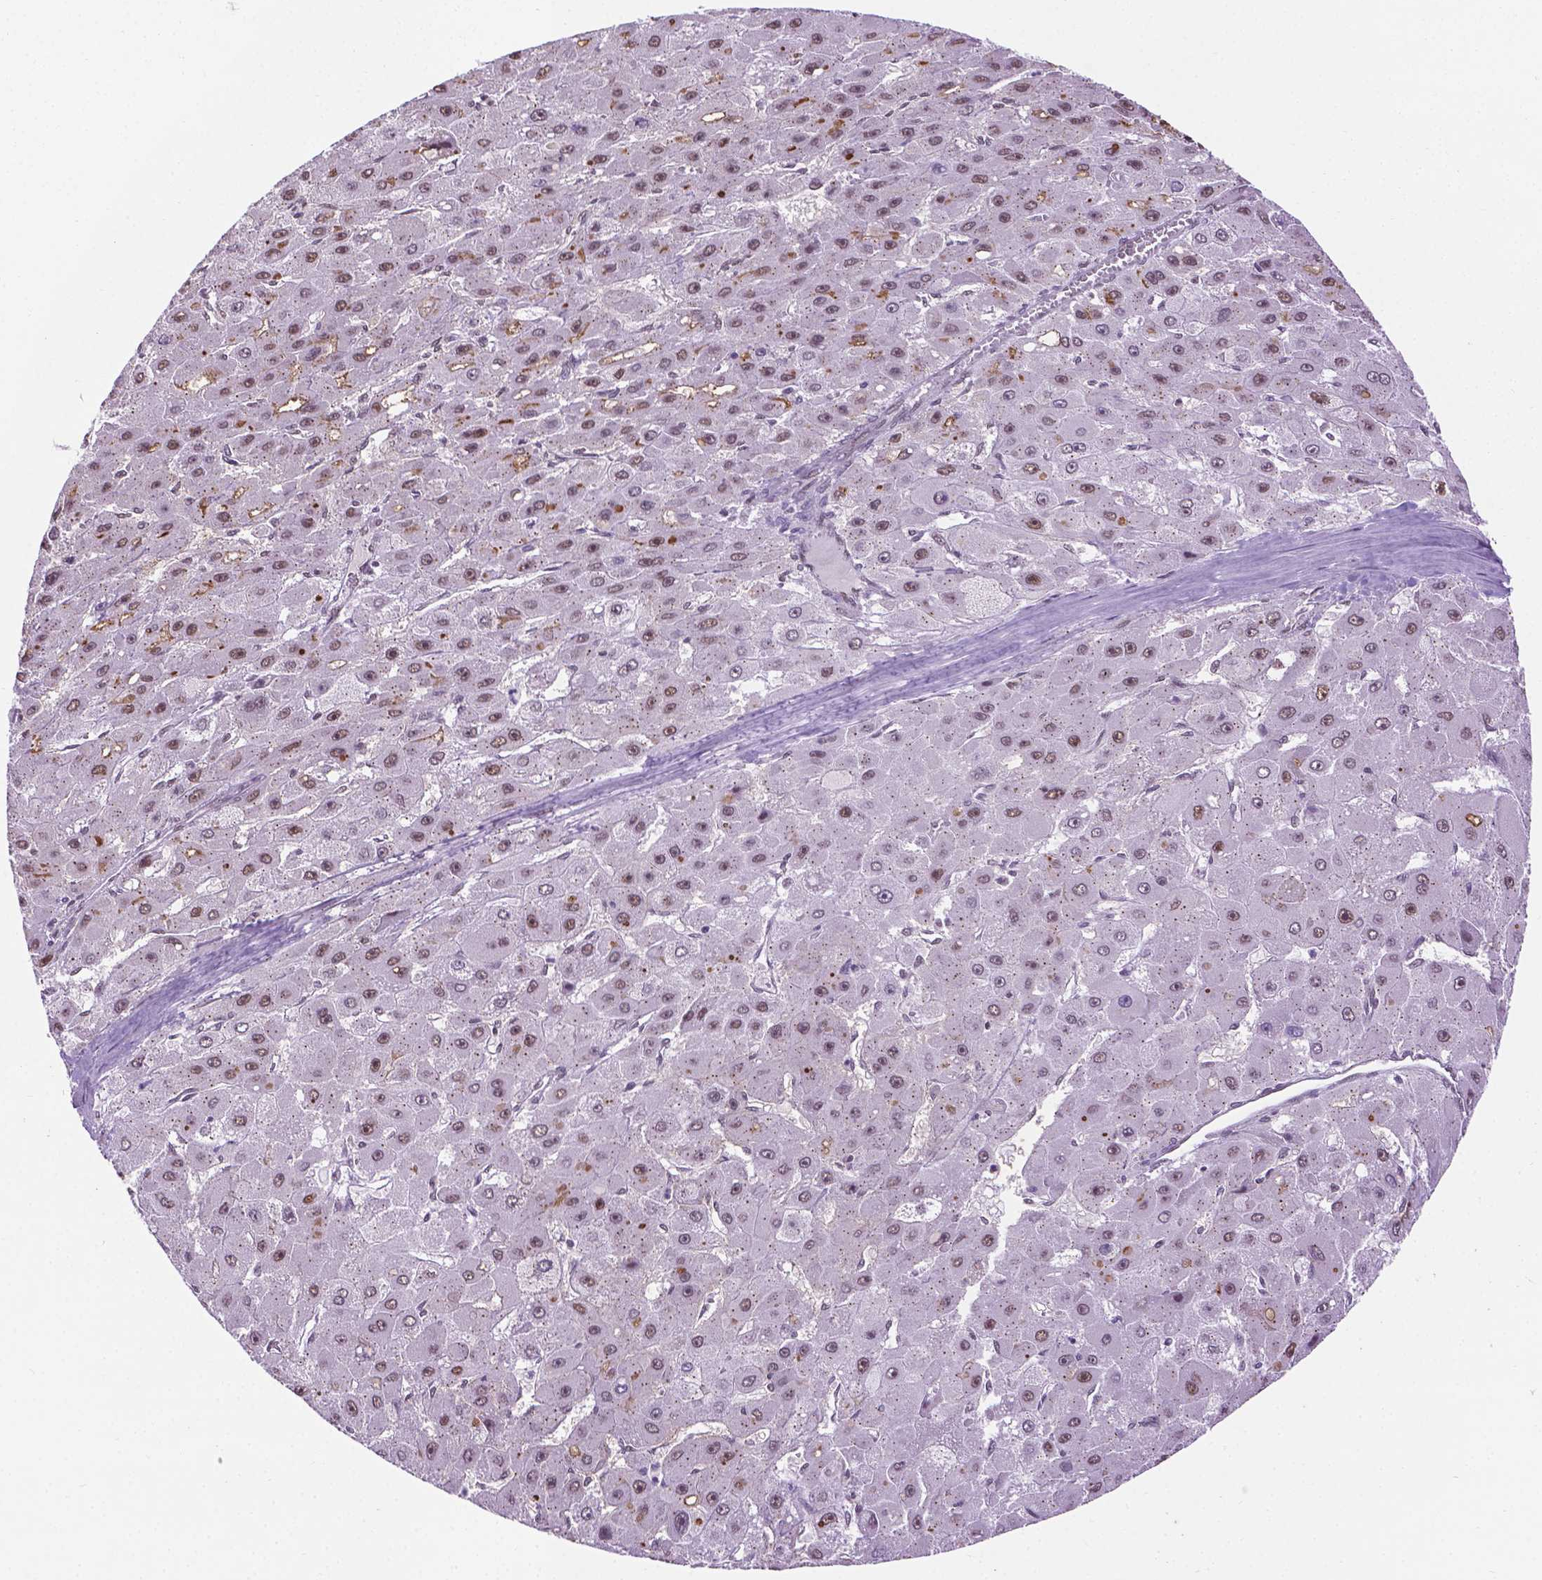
{"staining": {"intensity": "weak", "quantity": "<25%", "location": "nuclear"}, "tissue": "liver cancer", "cell_type": "Tumor cells", "image_type": "cancer", "snomed": [{"axis": "morphology", "description": "Carcinoma, Hepatocellular, NOS"}, {"axis": "topography", "description": "Liver"}], "caption": "Immunohistochemistry of liver cancer (hepatocellular carcinoma) displays no staining in tumor cells.", "gene": "ABI2", "patient": {"sex": "female", "age": 25}}